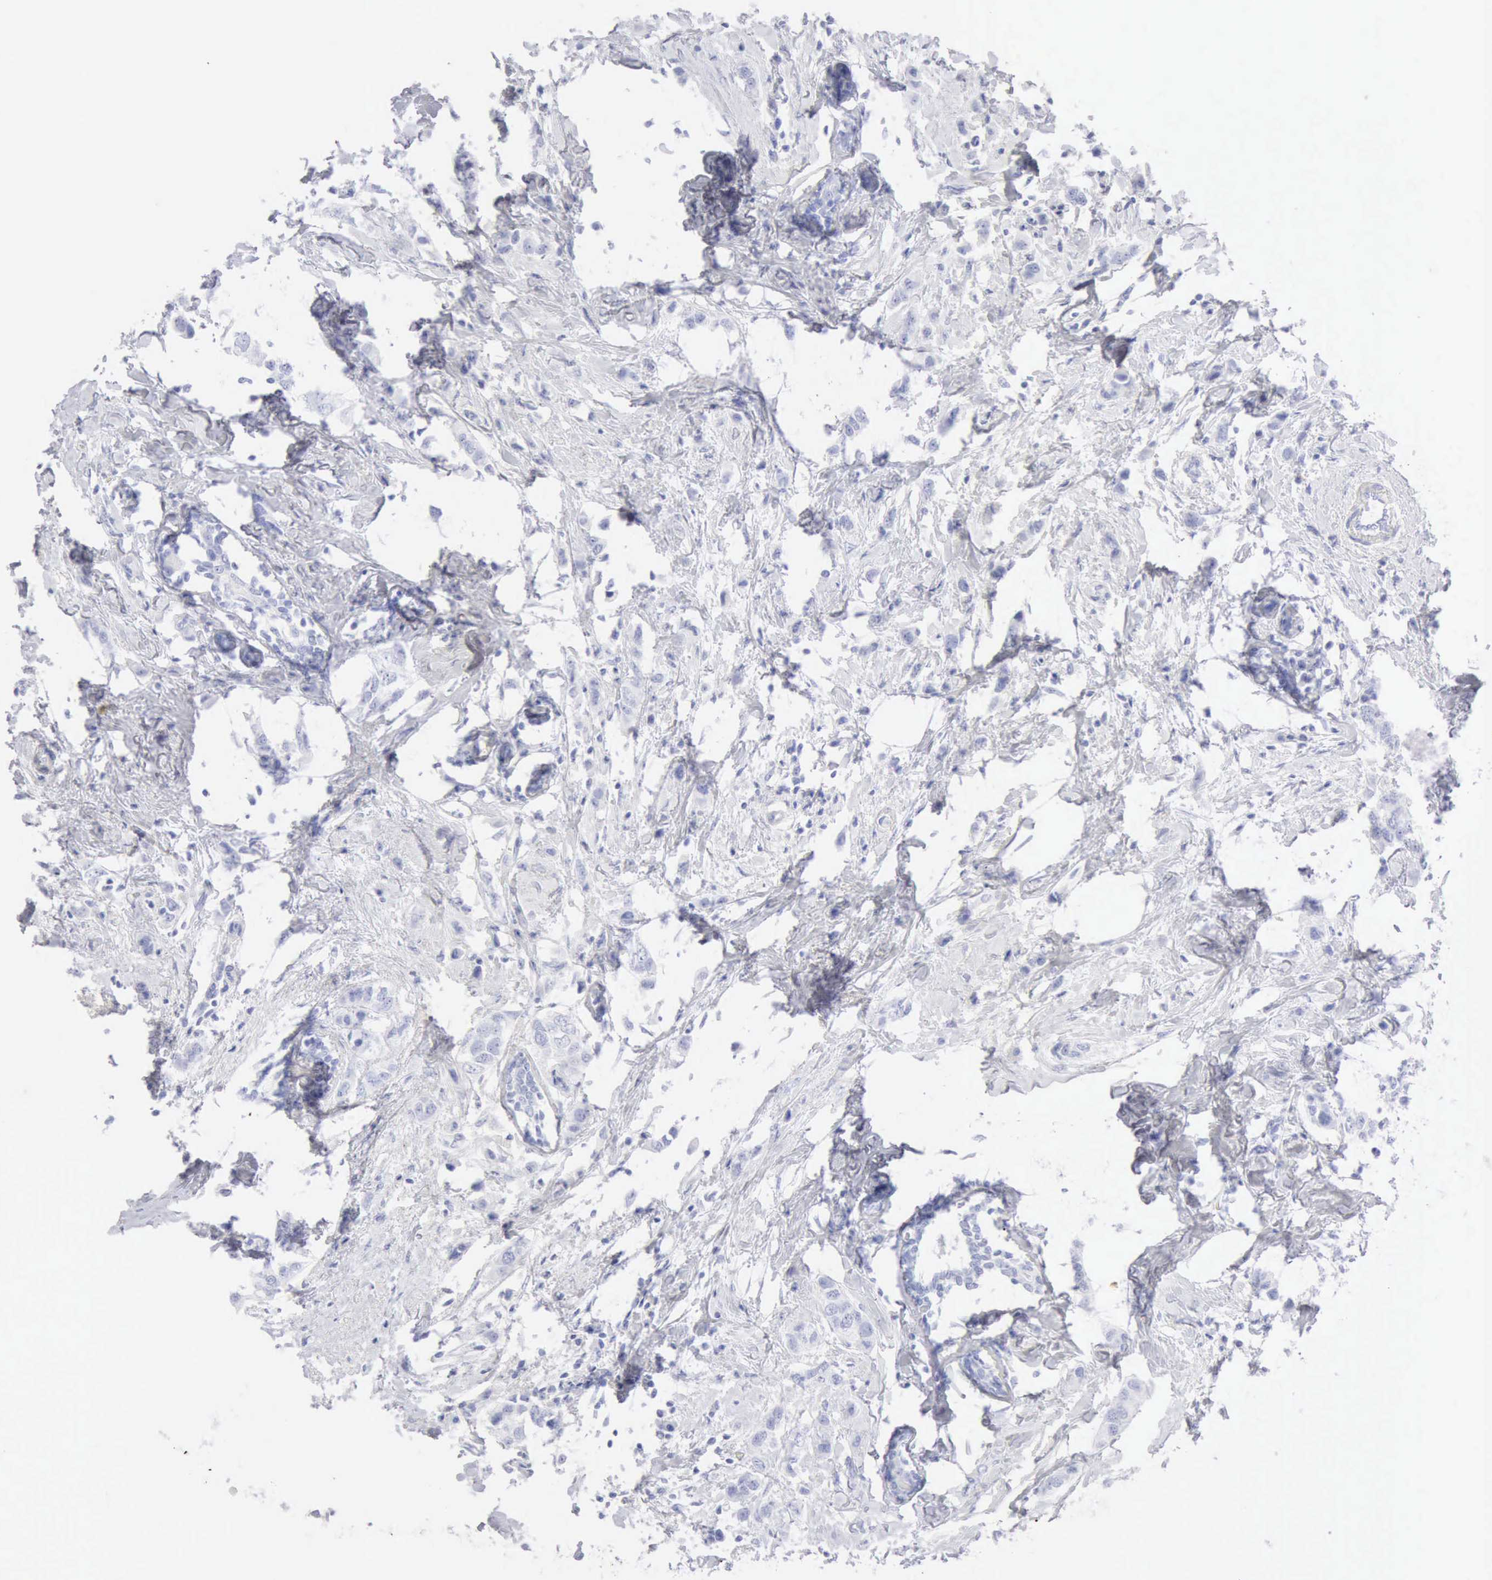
{"staining": {"intensity": "negative", "quantity": "none", "location": "none"}, "tissue": "breast cancer", "cell_type": "Tumor cells", "image_type": "cancer", "snomed": [{"axis": "morphology", "description": "Normal tissue, NOS"}, {"axis": "morphology", "description": "Duct carcinoma"}, {"axis": "topography", "description": "Breast"}], "caption": "A micrograph of human infiltrating ductal carcinoma (breast) is negative for staining in tumor cells.", "gene": "KRT10", "patient": {"sex": "female", "age": 50}}